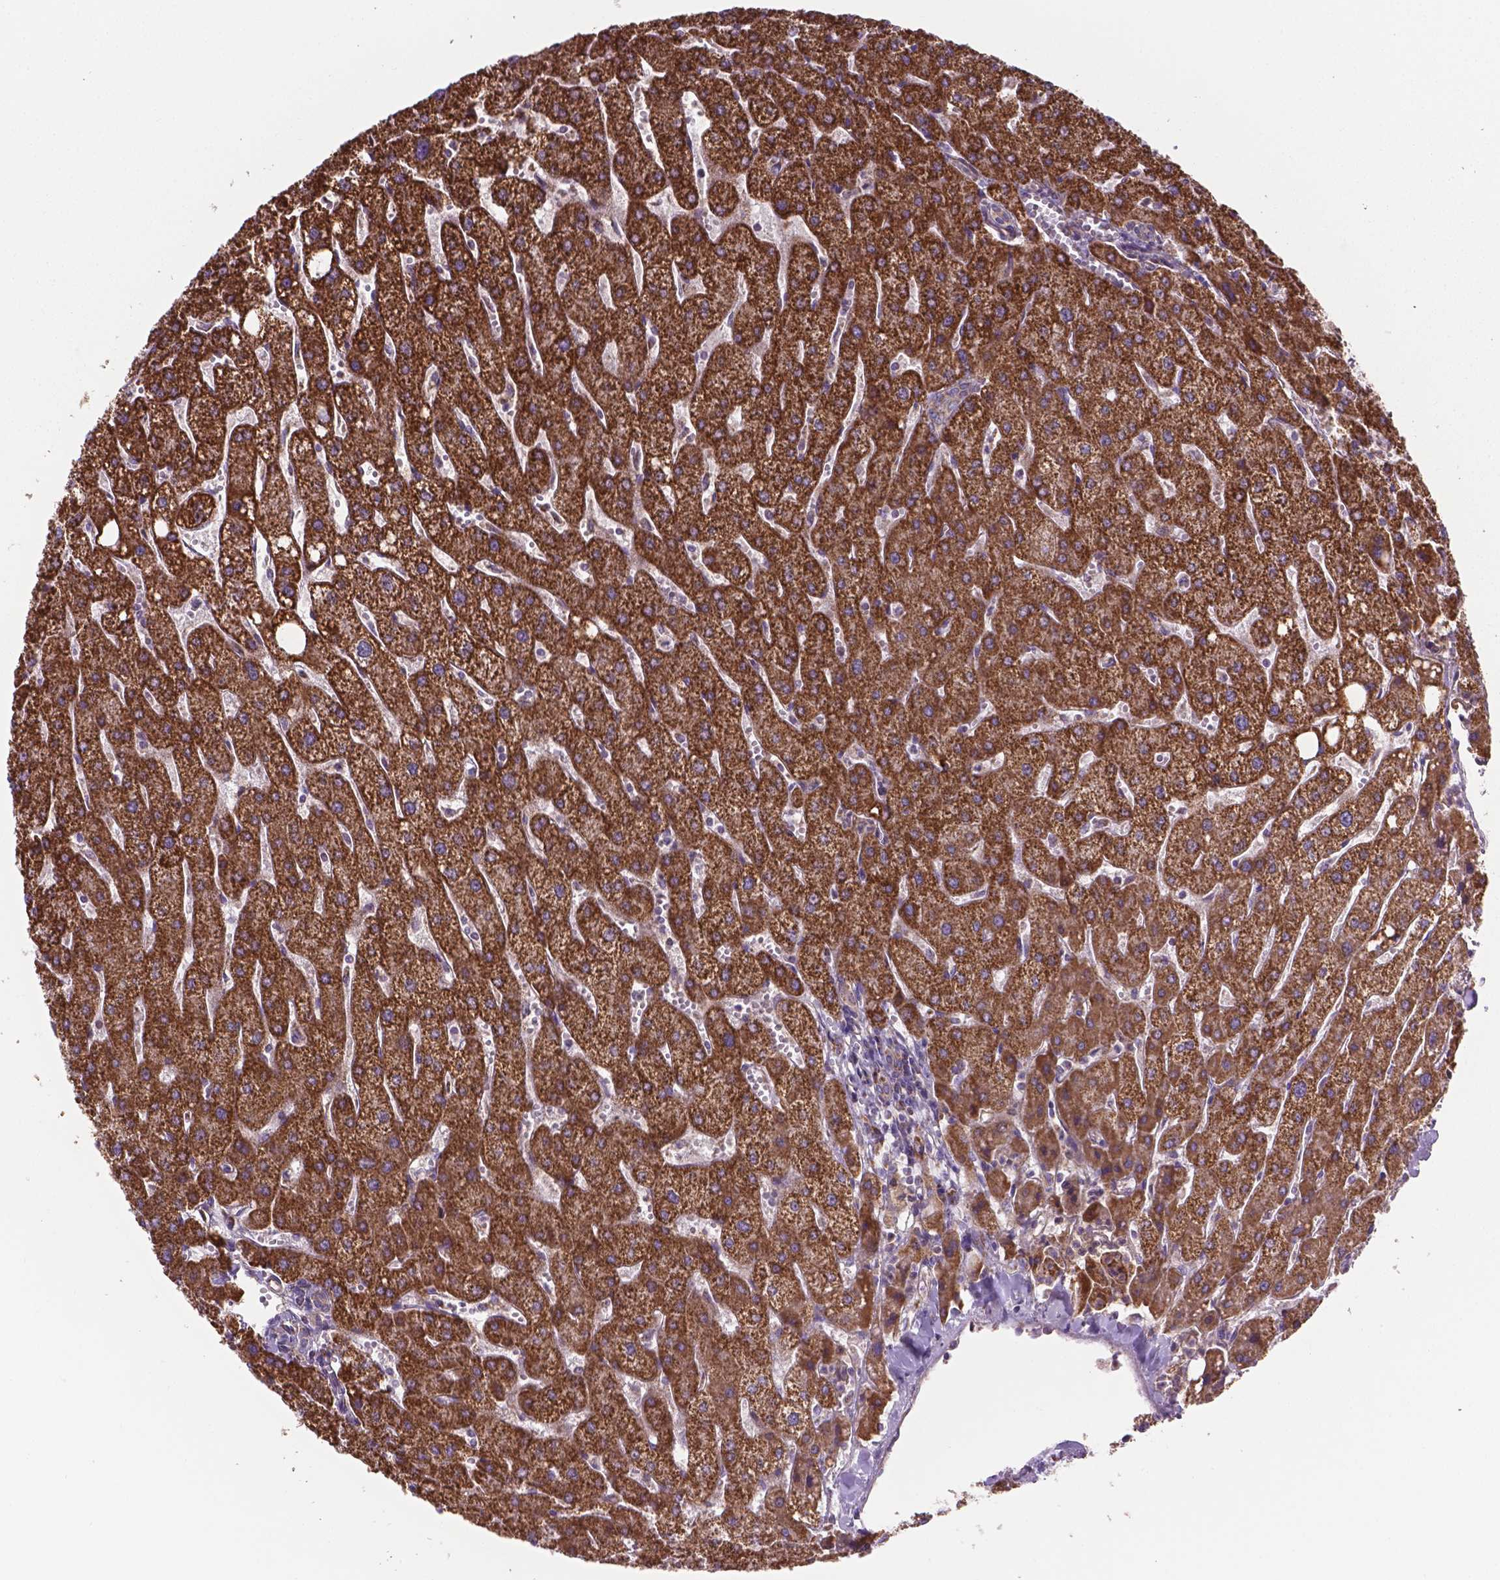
{"staining": {"intensity": "moderate", "quantity": ">75%", "location": "cytoplasmic/membranous"}, "tissue": "liver", "cell_type": "Cholangiocytes", "image_type": "normal", "snomed": [{"axis": "morphology", "description": "Normal tissue, NOS"}, {"axis": "topography", "description": "Liver"}], "caption": "A high-resolution photomicrograph shows IHC staining of unremarkable liver, which reveals moderate cytoplasmic/membranous expression in about >75% of cholangiocytes.", "gene": "PIBF1", "patient": {"sex": "male", "age": 67}}